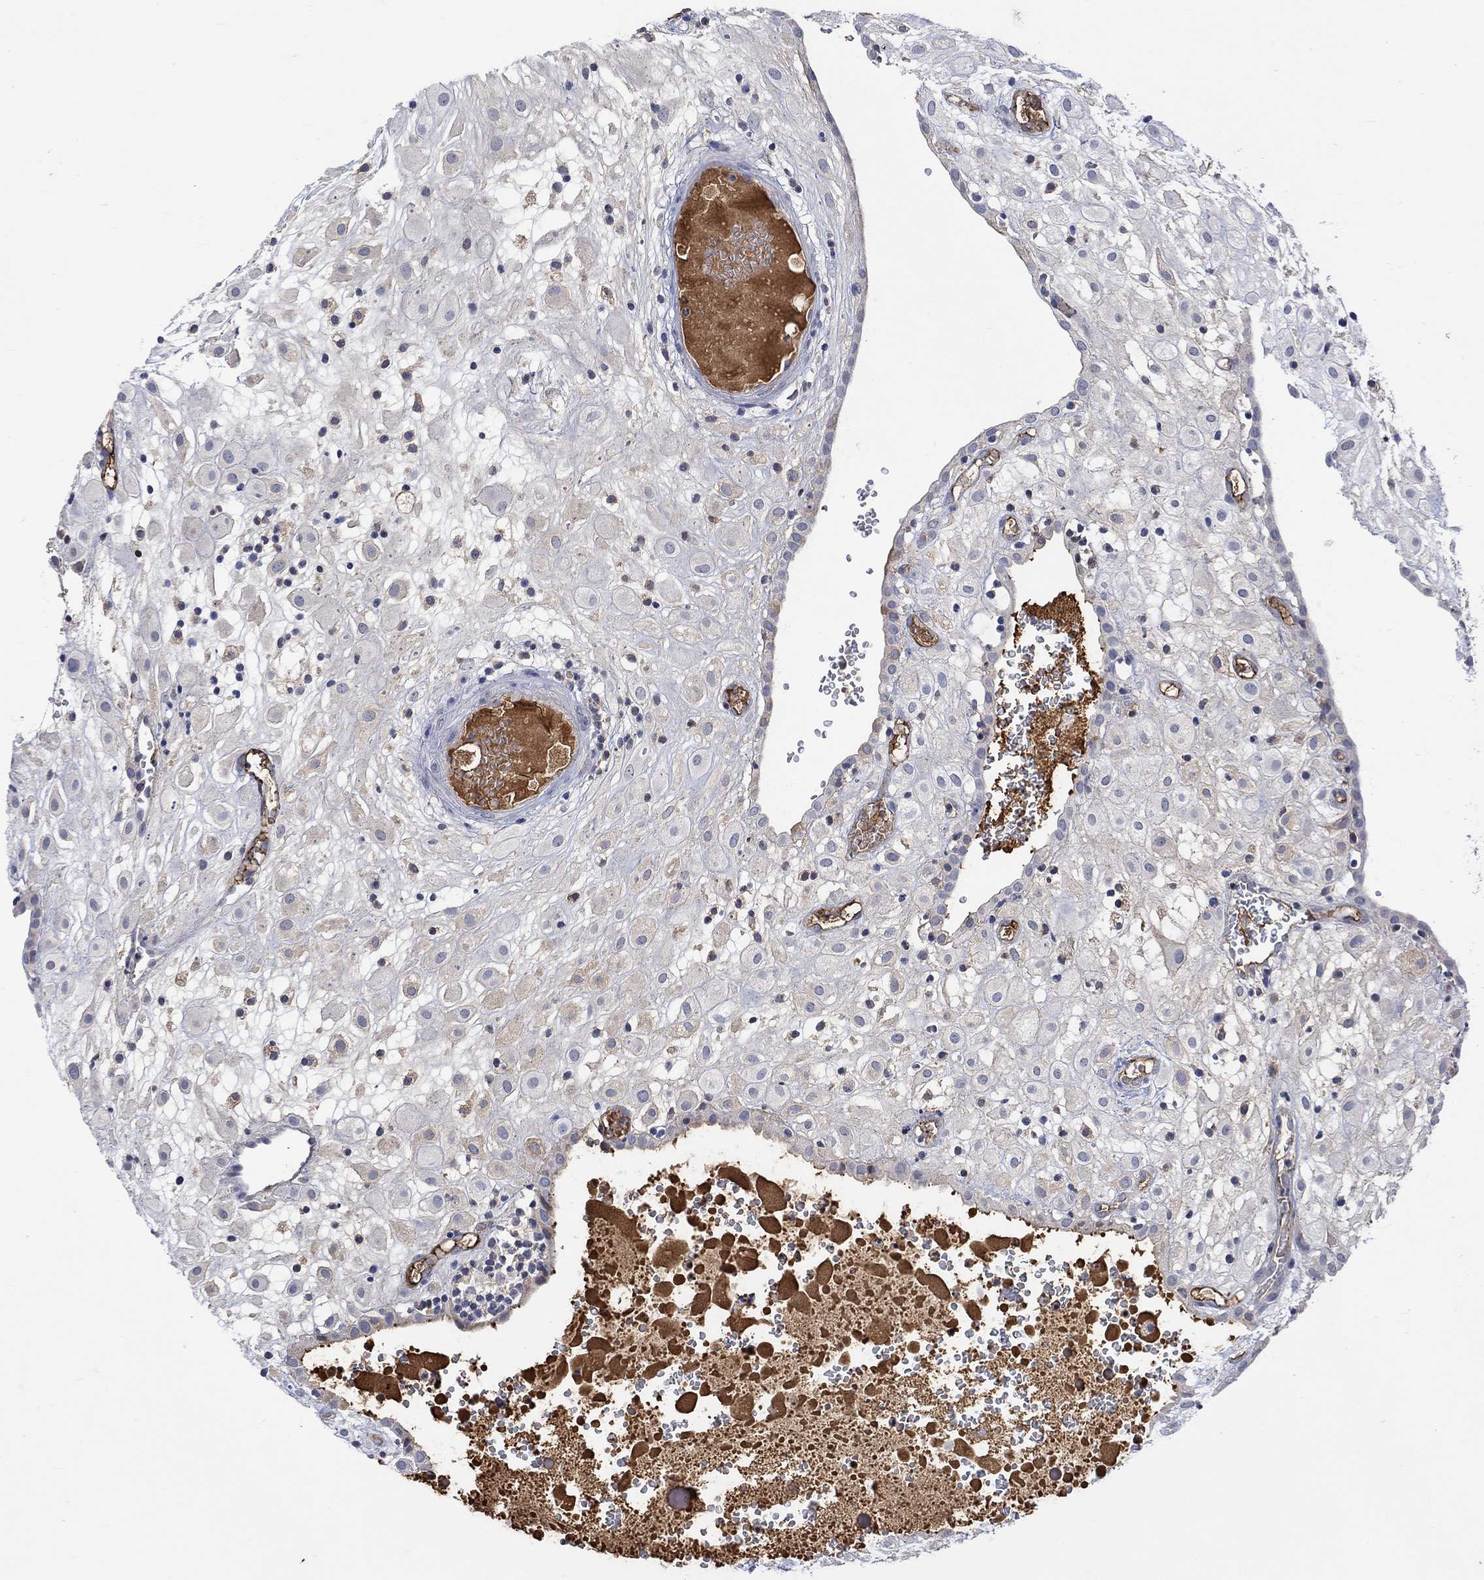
{"staining": {"intensity": "negative", "quantity": "none", "location": "none"}, "tissue": "placenta", "cell_type": "Decidual cells", "image_type": "normal", "snomed": [{"axis": "morphology", "description": "Normal tissue, NOS"}, {"axis": "topography", "description": "Placenta"}], "caption": "Decidual cells are negative for brown protein staining in normal placenta.", "gene": "MSTN", "patient": {"sex": "female", "age": 24}}